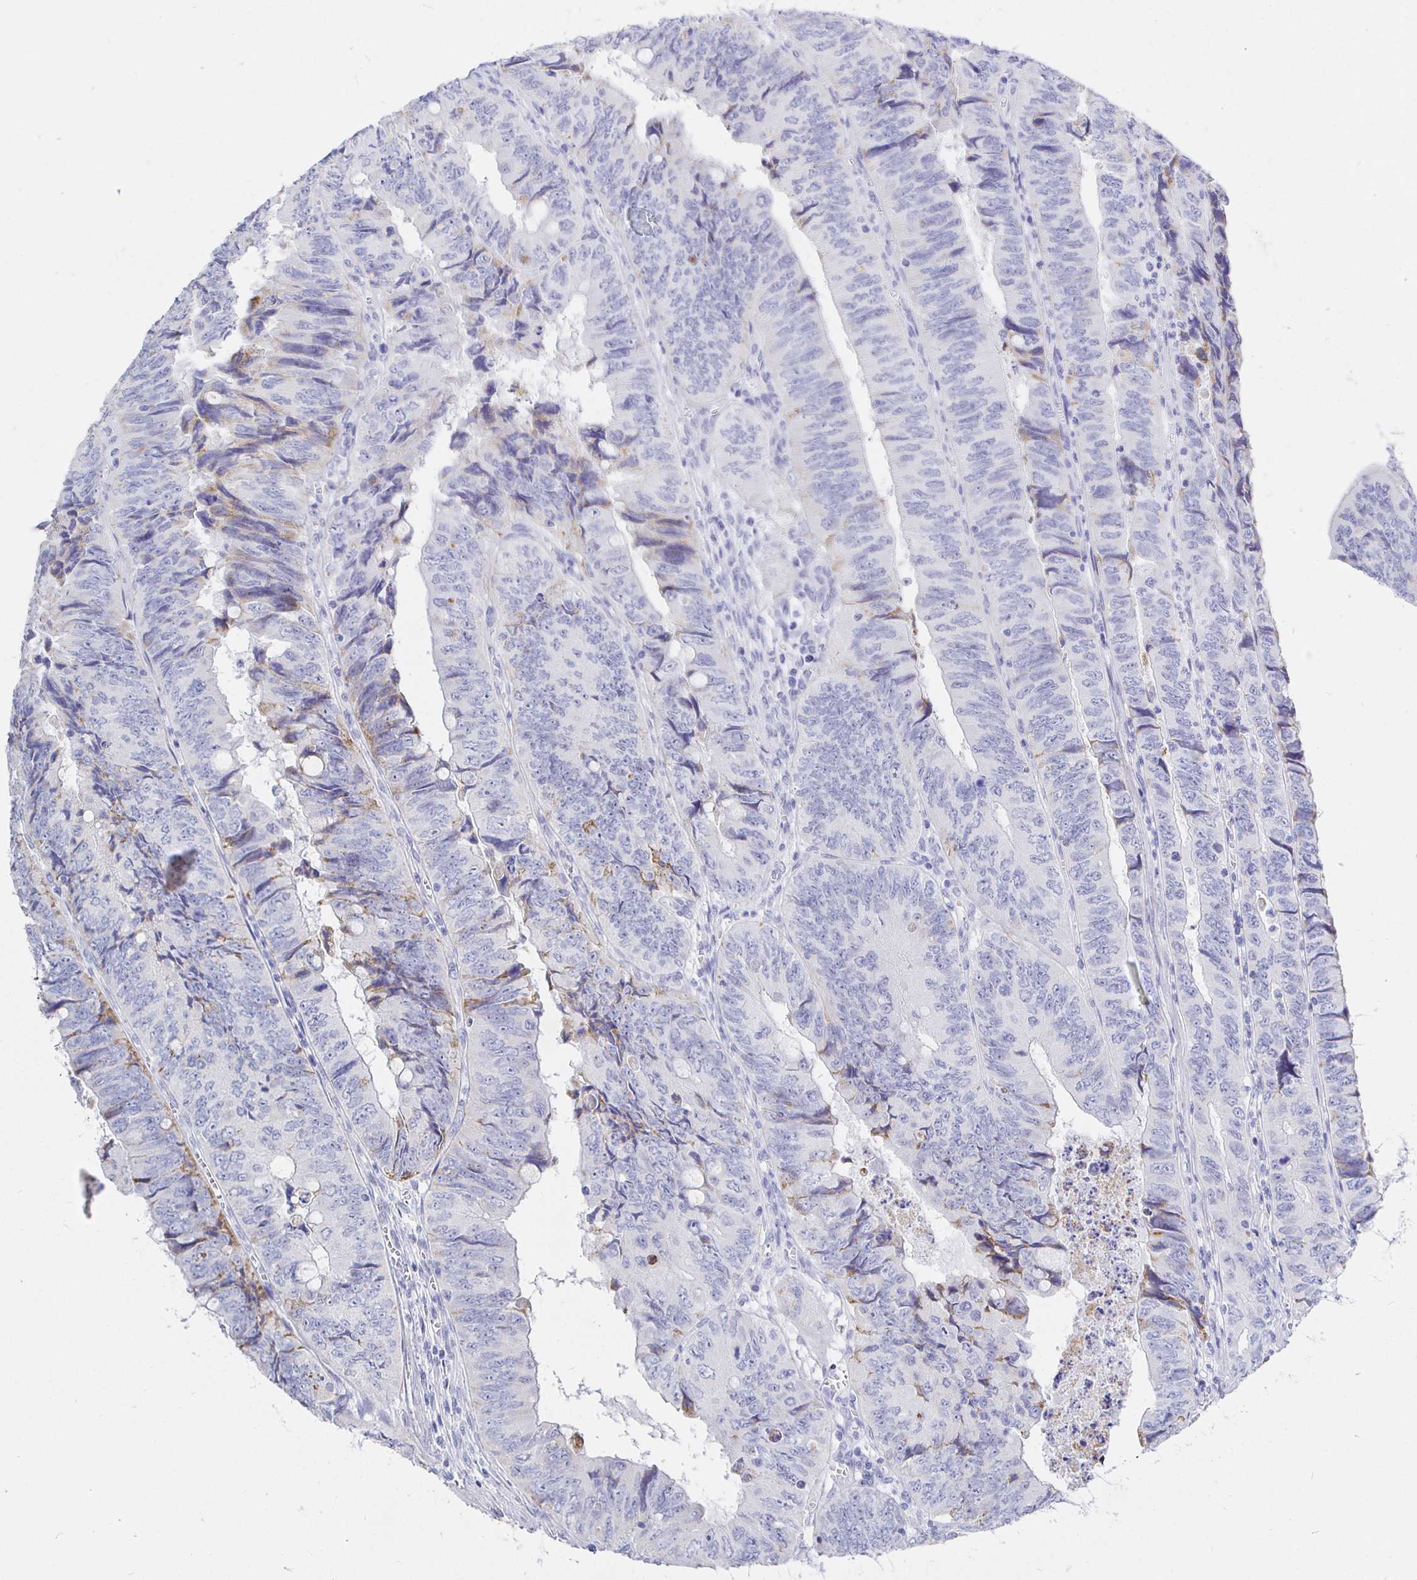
{"staining": {"intensity": "moderate", "quantity": "<25%", "location": "cytoplasmic/membranous"}, "tissue": "colorectal cancer", "cell_type": "Tumor cells", "image_type": "cancer", "snomed": [{"axis": "morphology", "description": "Adenocarcinoma, NOS"}, {"axis": "topography", "description": "Colon"}], "caption": "Adenocarcinoma (colorectal) stained with IHC reveals moderate cytoplasmic/membranous expression in about <25% of tumor cells.", "gene": "CR2", "patient": {"sex": "female", "age": 84}}